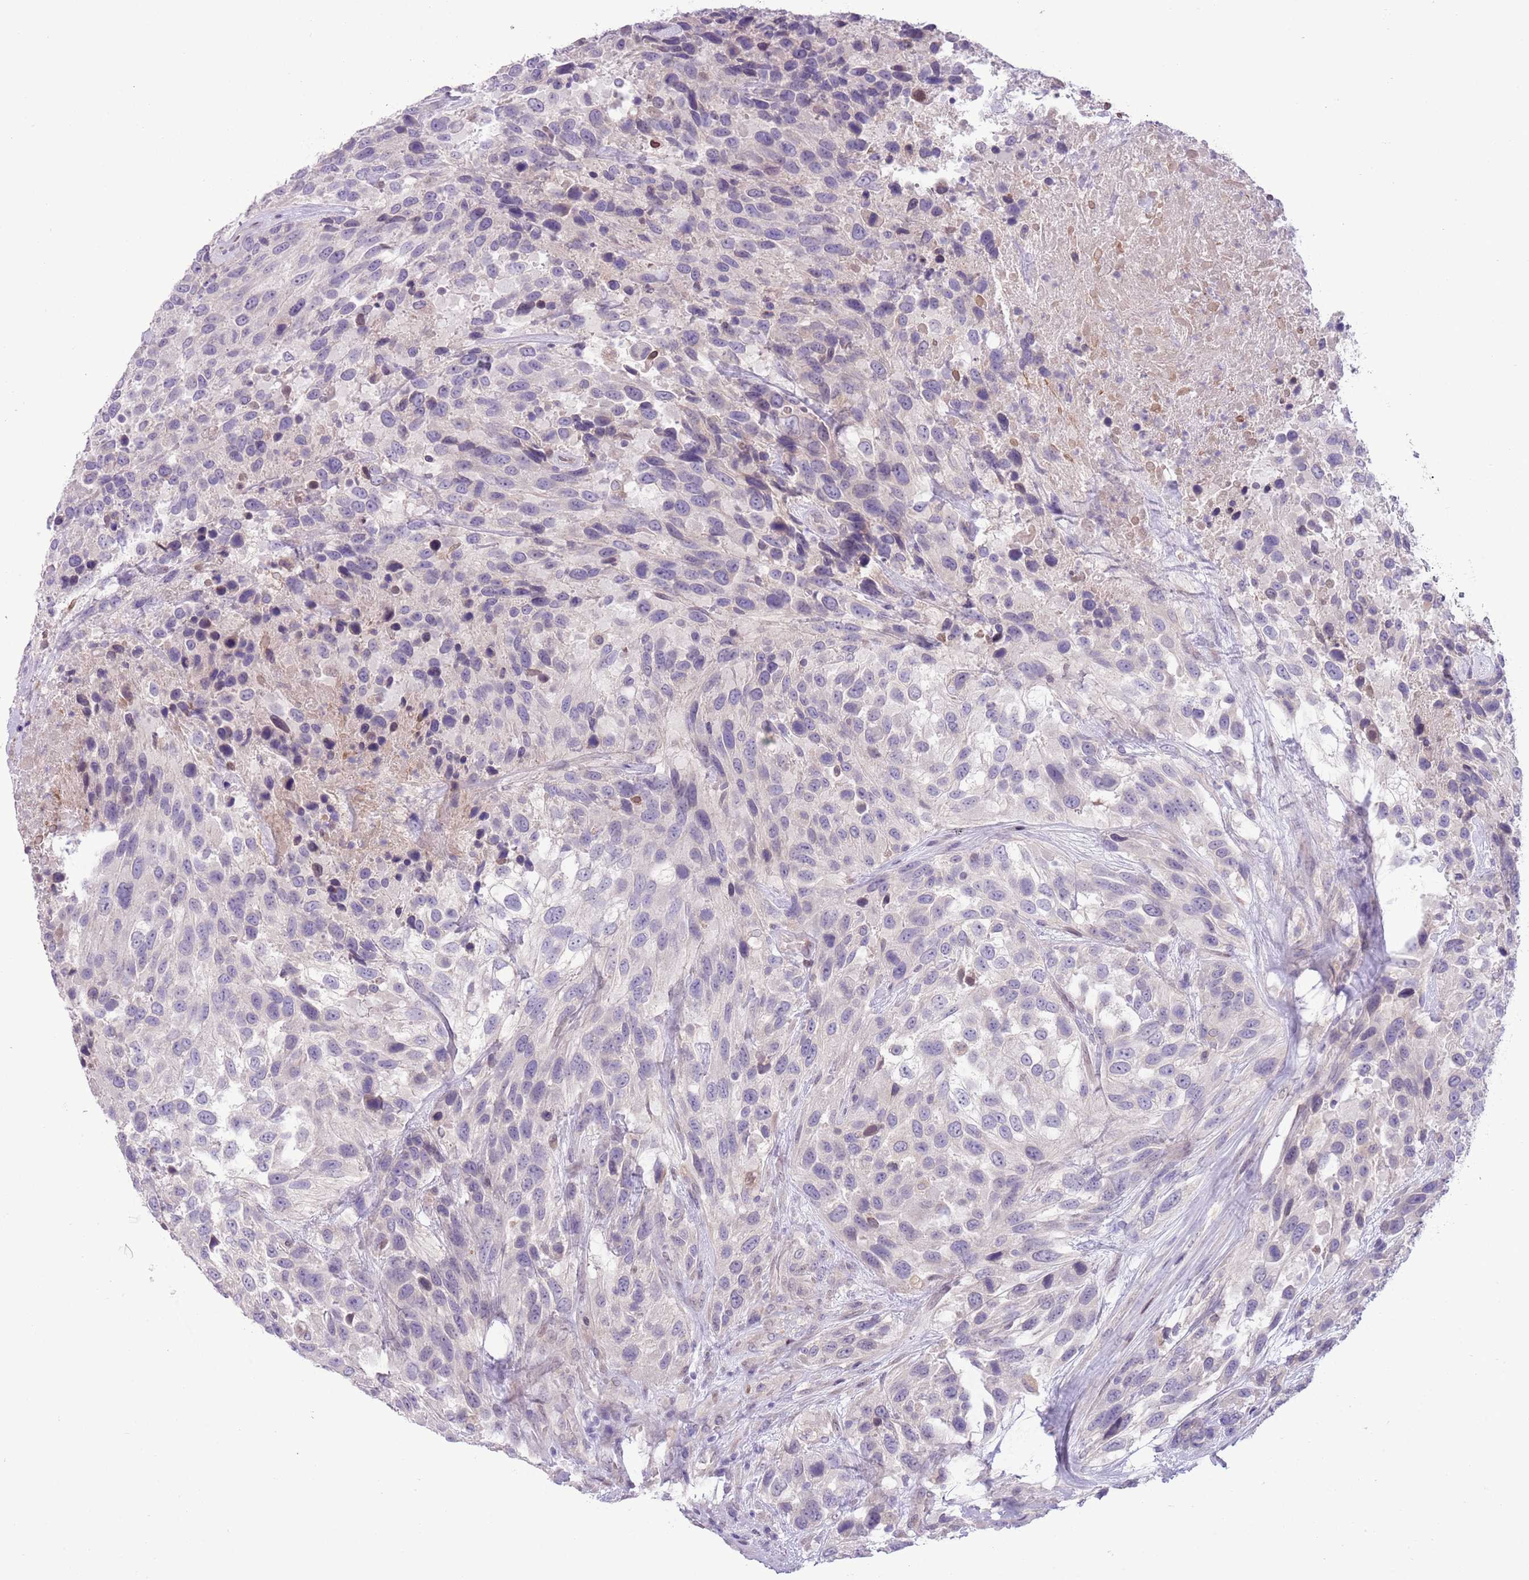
{"staining": {"intensity": "negative", "quantity": "none", "location": "none"}, "tissue": "urothelial cancer", "cell_type": "Tumor cells", "image_type": "cancer", "snomed": [{"axis": "morphology", "description": "Urothelial carcinoma, High grade"}, {"axis": "topography", "description": "Urinary bladder"}], "caption": "Protein analysis of urothelial carcinoma (high-grade) shows no significant positivity in tumor cells.", "gene": "CCND2", "patient": {"sex": "female", "age": 70}}